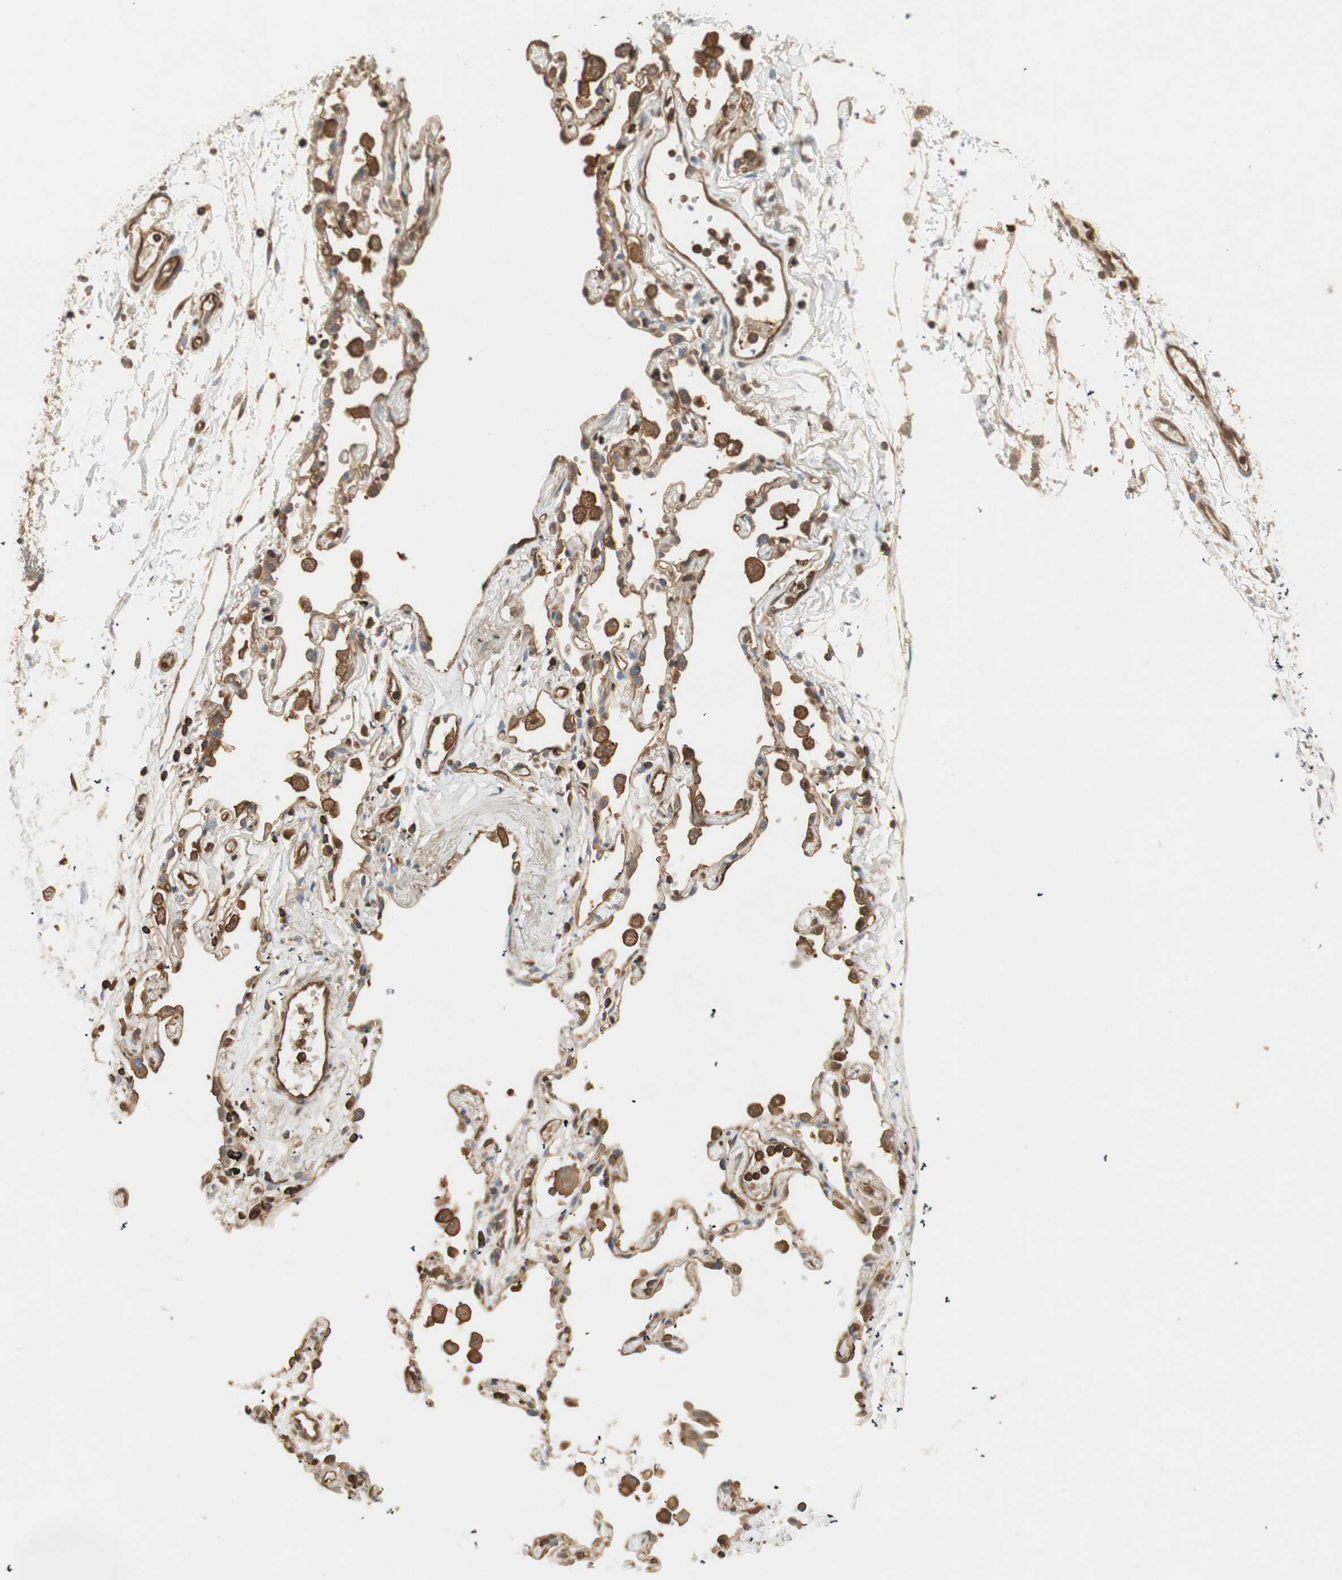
{"staining": {"intensity": "moderate", "quantity": ">75%", "location": "cytoplasmic/membranous"}, "tissue": "adipose tissue", "cell_type": "Adipocytes", "image_type": "normal", "snomed": [{"axis": "morphology", "description": "Normal tissue, NOS"}, {"axis": "morphology", "description": "Adenocarcinoma, NOS"}, {"axis": "topography", "description": "Cartilage tissue"}, {"axis": "topography", "description": "Bronchus"}, {"axis": "topography", "description": "Lung"}], "caption": "Adipocytes reveal moderate cytoplasmic/membranous expression in approximately >75% of cells in unremarkable adipose tissue.", "gene": "TCP11L1", "patient": {"sex": "female", "age": 67}}